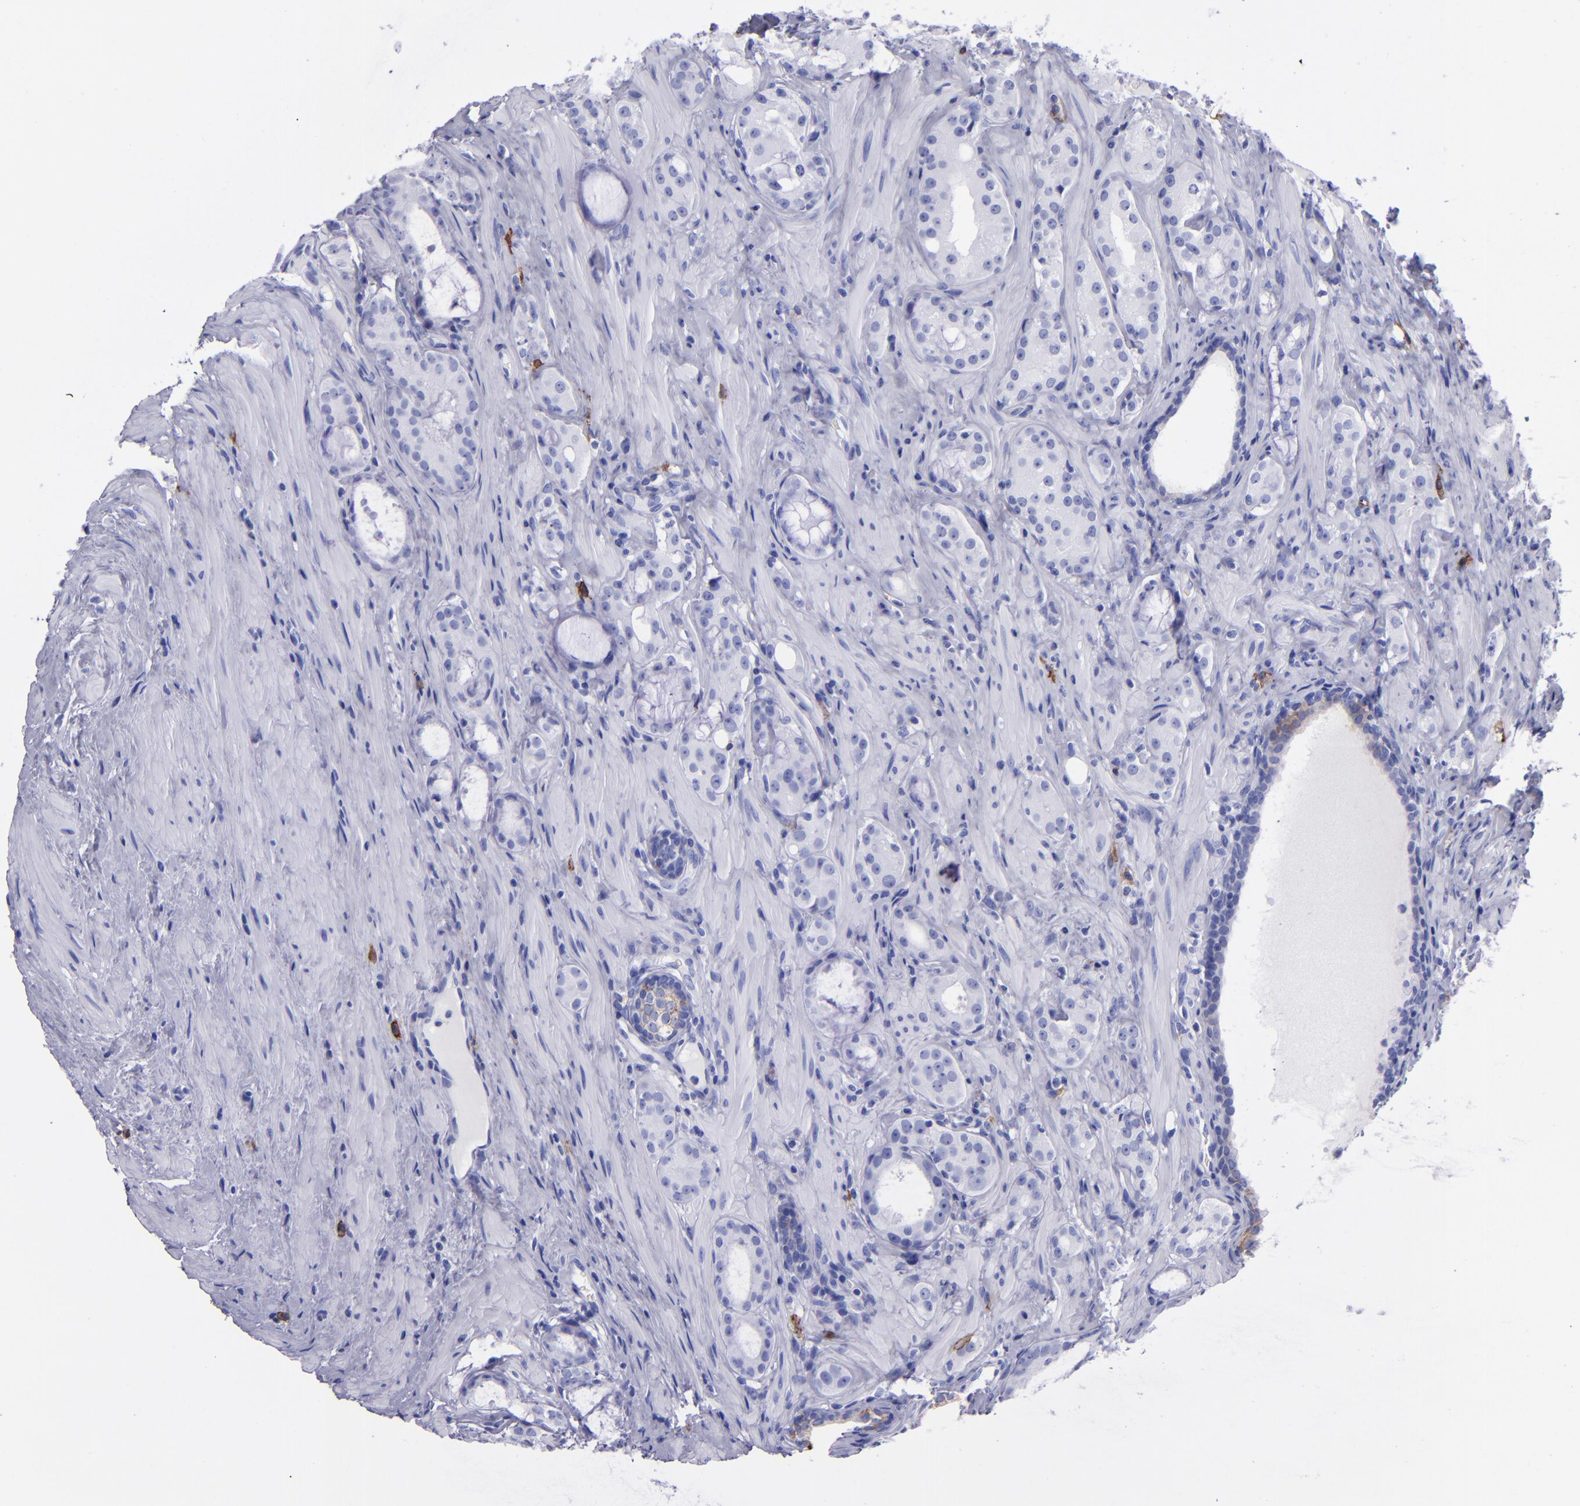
{"staining": {"intensity": "negative", "quantity": "none", "location": "none"}, "tissue": "prostate cancer", "cell_type": "Tumor cells", "image_type": "cancer", "snomed": [{"axis": "morphology", "description": "Adenocarcinoma, Medium grade"}, {"axis": "topography", "description": "Prostate"}], "caption": "The IHC image has no significant expression in tumor cells of adenocarcinoma (medium-grade) (prostate) tissue. (Stains: DAB (3,3'-diaminobenzidine) immunohistochemistry with hematoxylin counter stain, Microscopy: brightfield microscopy at high magnification).", "gene": "CD38", "patient": {"sex": "male", "age": 73}}